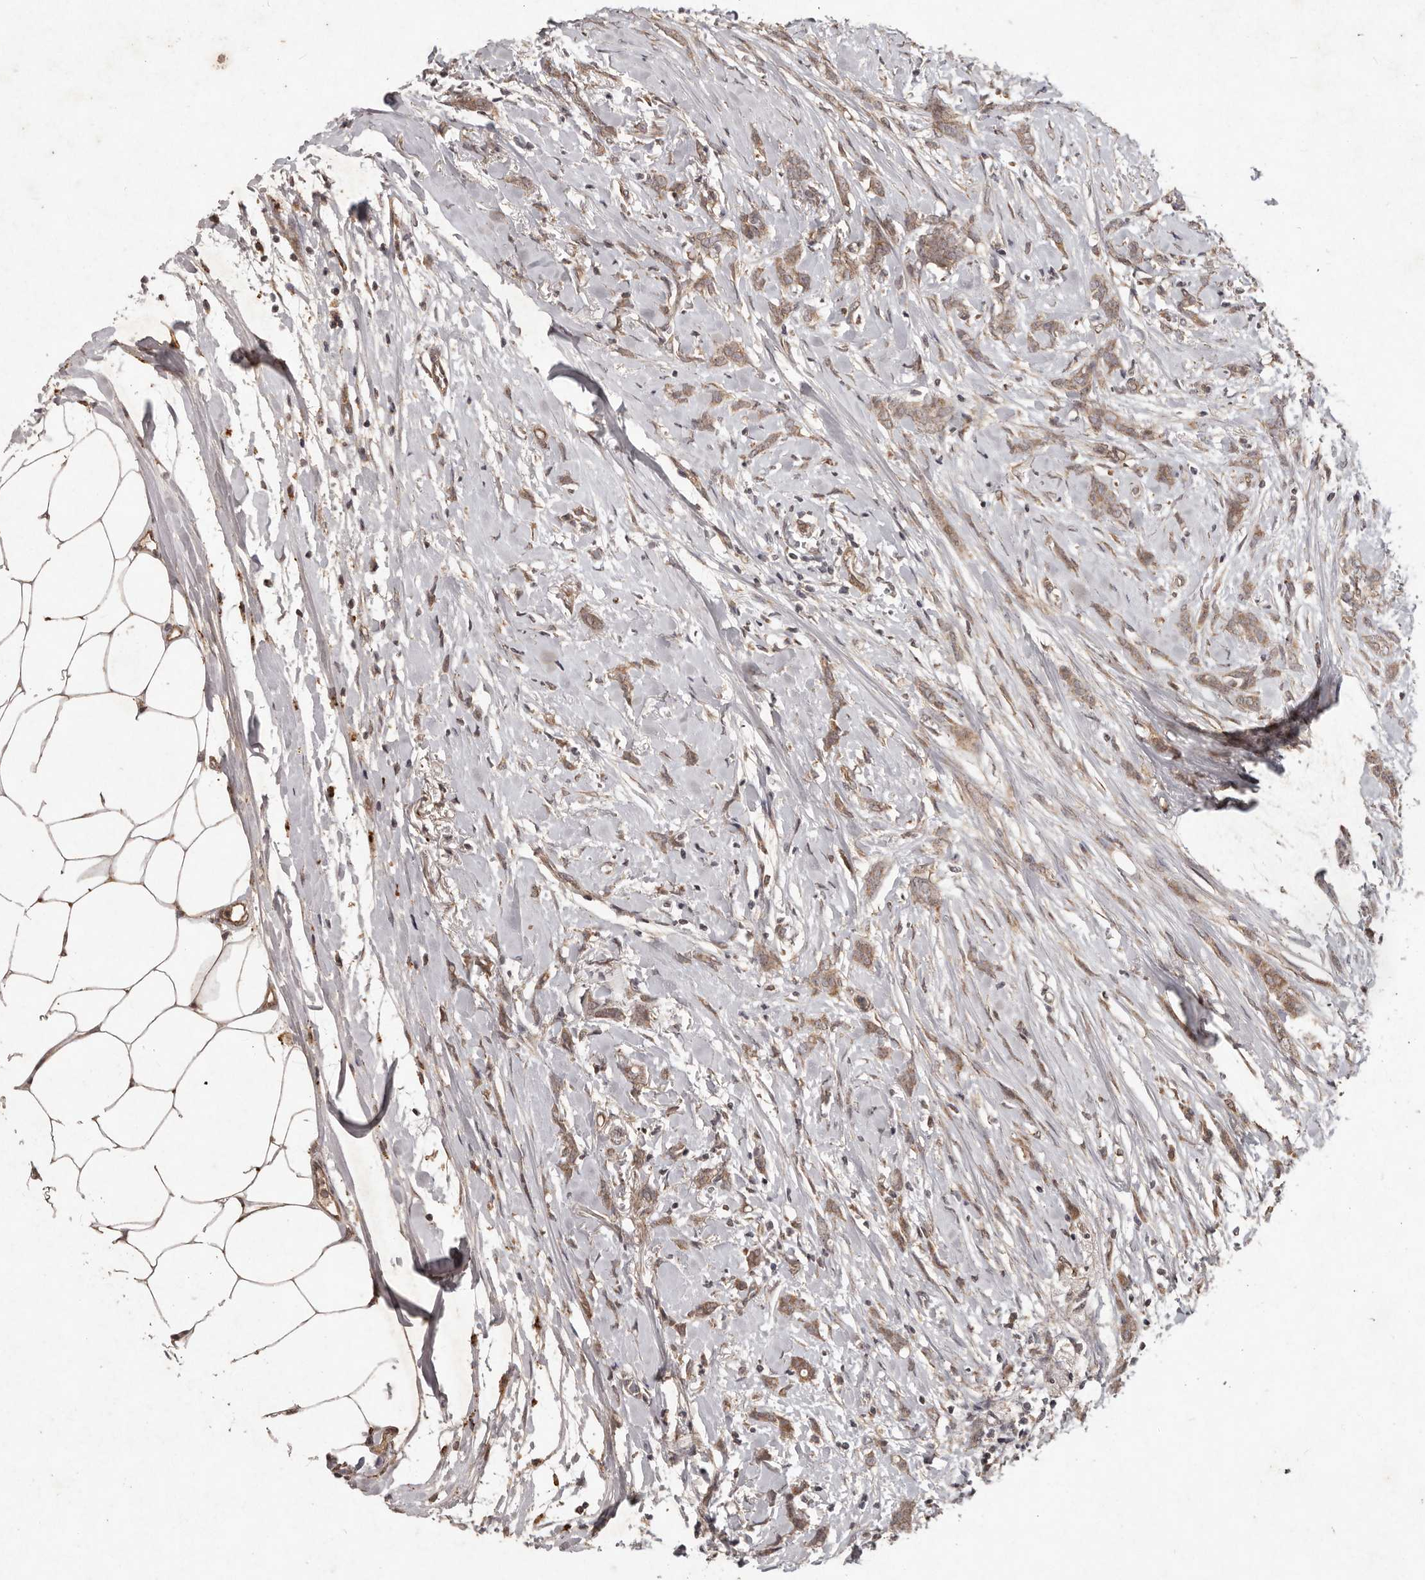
{"staining": {"intensity": "moderate", "quantity": ">75%", "location": "cytoplasmic/membranous"}, "tissue": "breast cancer", "cell_type": "Tumor cells", "image_type": "cancer", "snomed": [{"axis": "morphology", "description": "Lobular carcinoma, in situ"}, {"axis": "morphology", "description": "Lobular carcinoma"}, {"axis": "topography", "description": "Breast"}], "caption": "An immunohistochemistry micrograph of tumor tissue is shown. Protein staining in brown shows moderate cytoplasmic/membranous positivity in lobular carcinoma (breast) within tumor cells.", "gene": "PLOD2", "patient": {"sex": "female", "age": 41}}